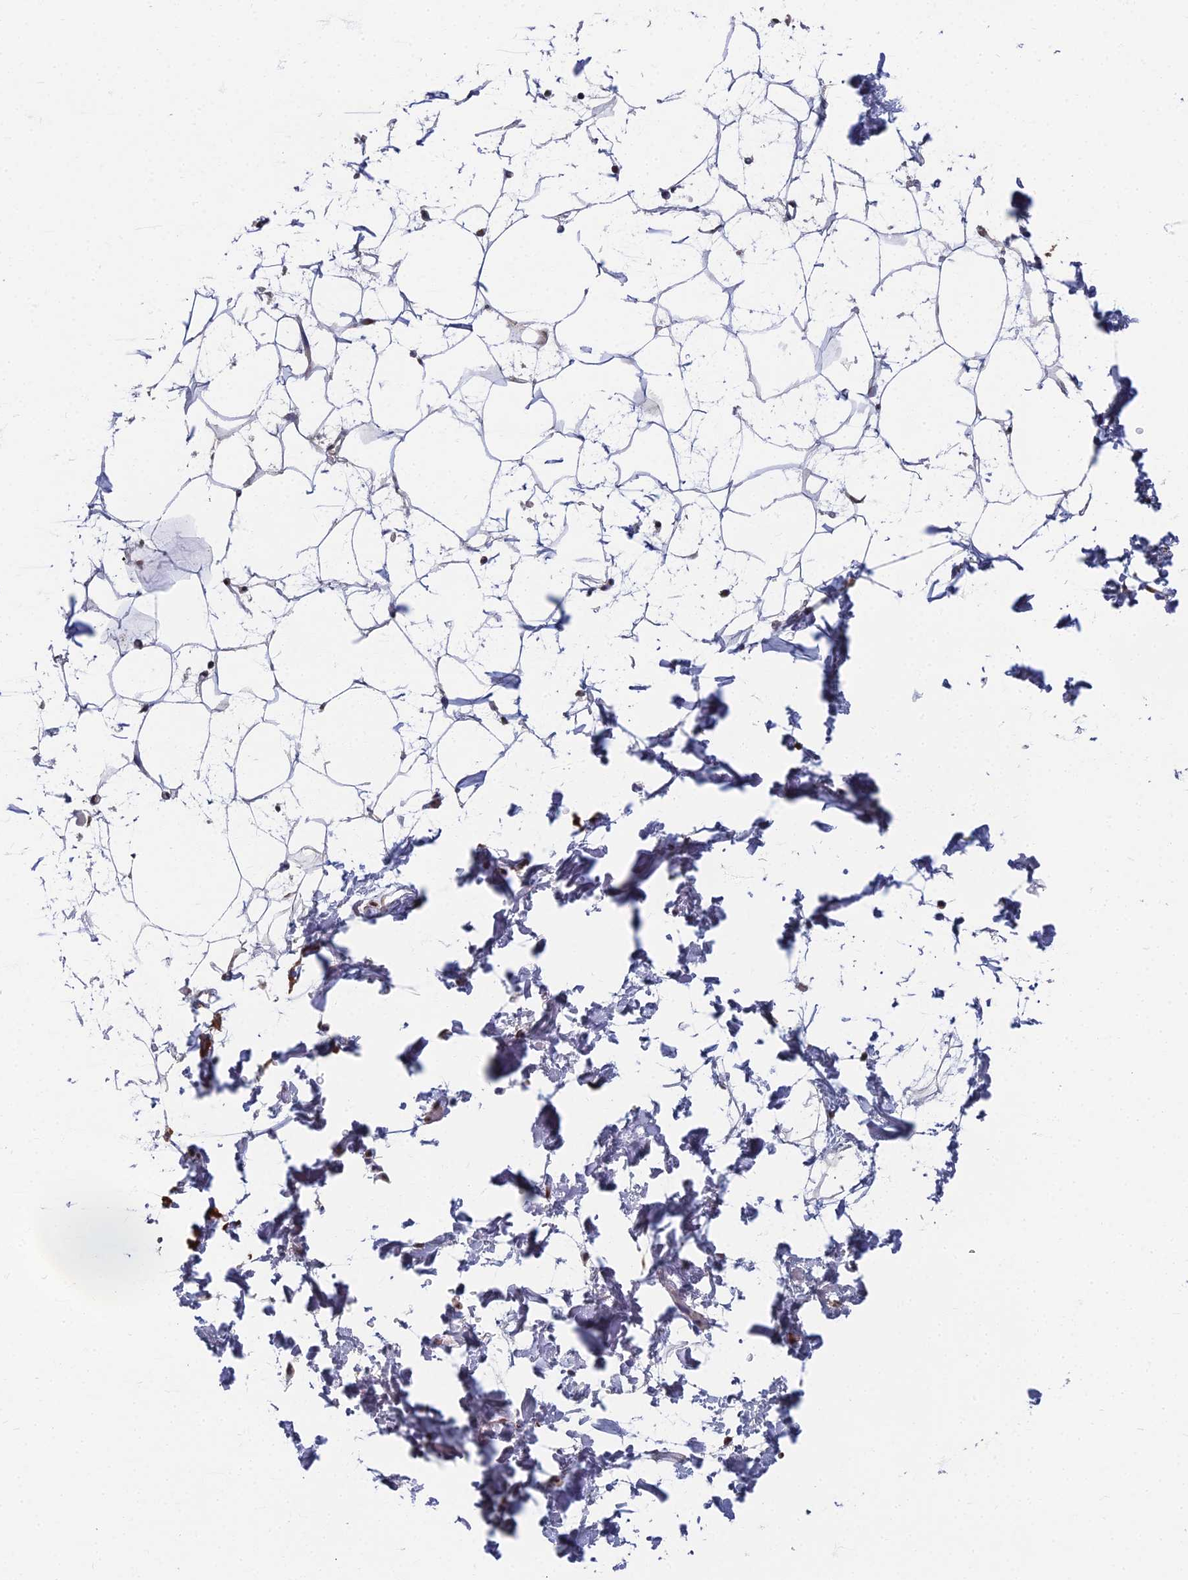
{"staining": {"intensity": "moderate", "quantity": ">75%", "location": "nuclear"}, "tissue": "adipose tissue", "cell_type": "Adipocytes", "image_type": "normal", "snomed": [{"axis": "morphology", "description": "Normal tissue, NOS"}, {"axis": "topography", "description": "Soft tissue"}], "caption": "Benign adipose tissue exhibits moderate nuclear positivity in about >75% of adipocytes (DAB IHC with brightfield microscopy, high magnification)..", "gene": "TAF13", "patient": {"sex": "male", "age": 72}}